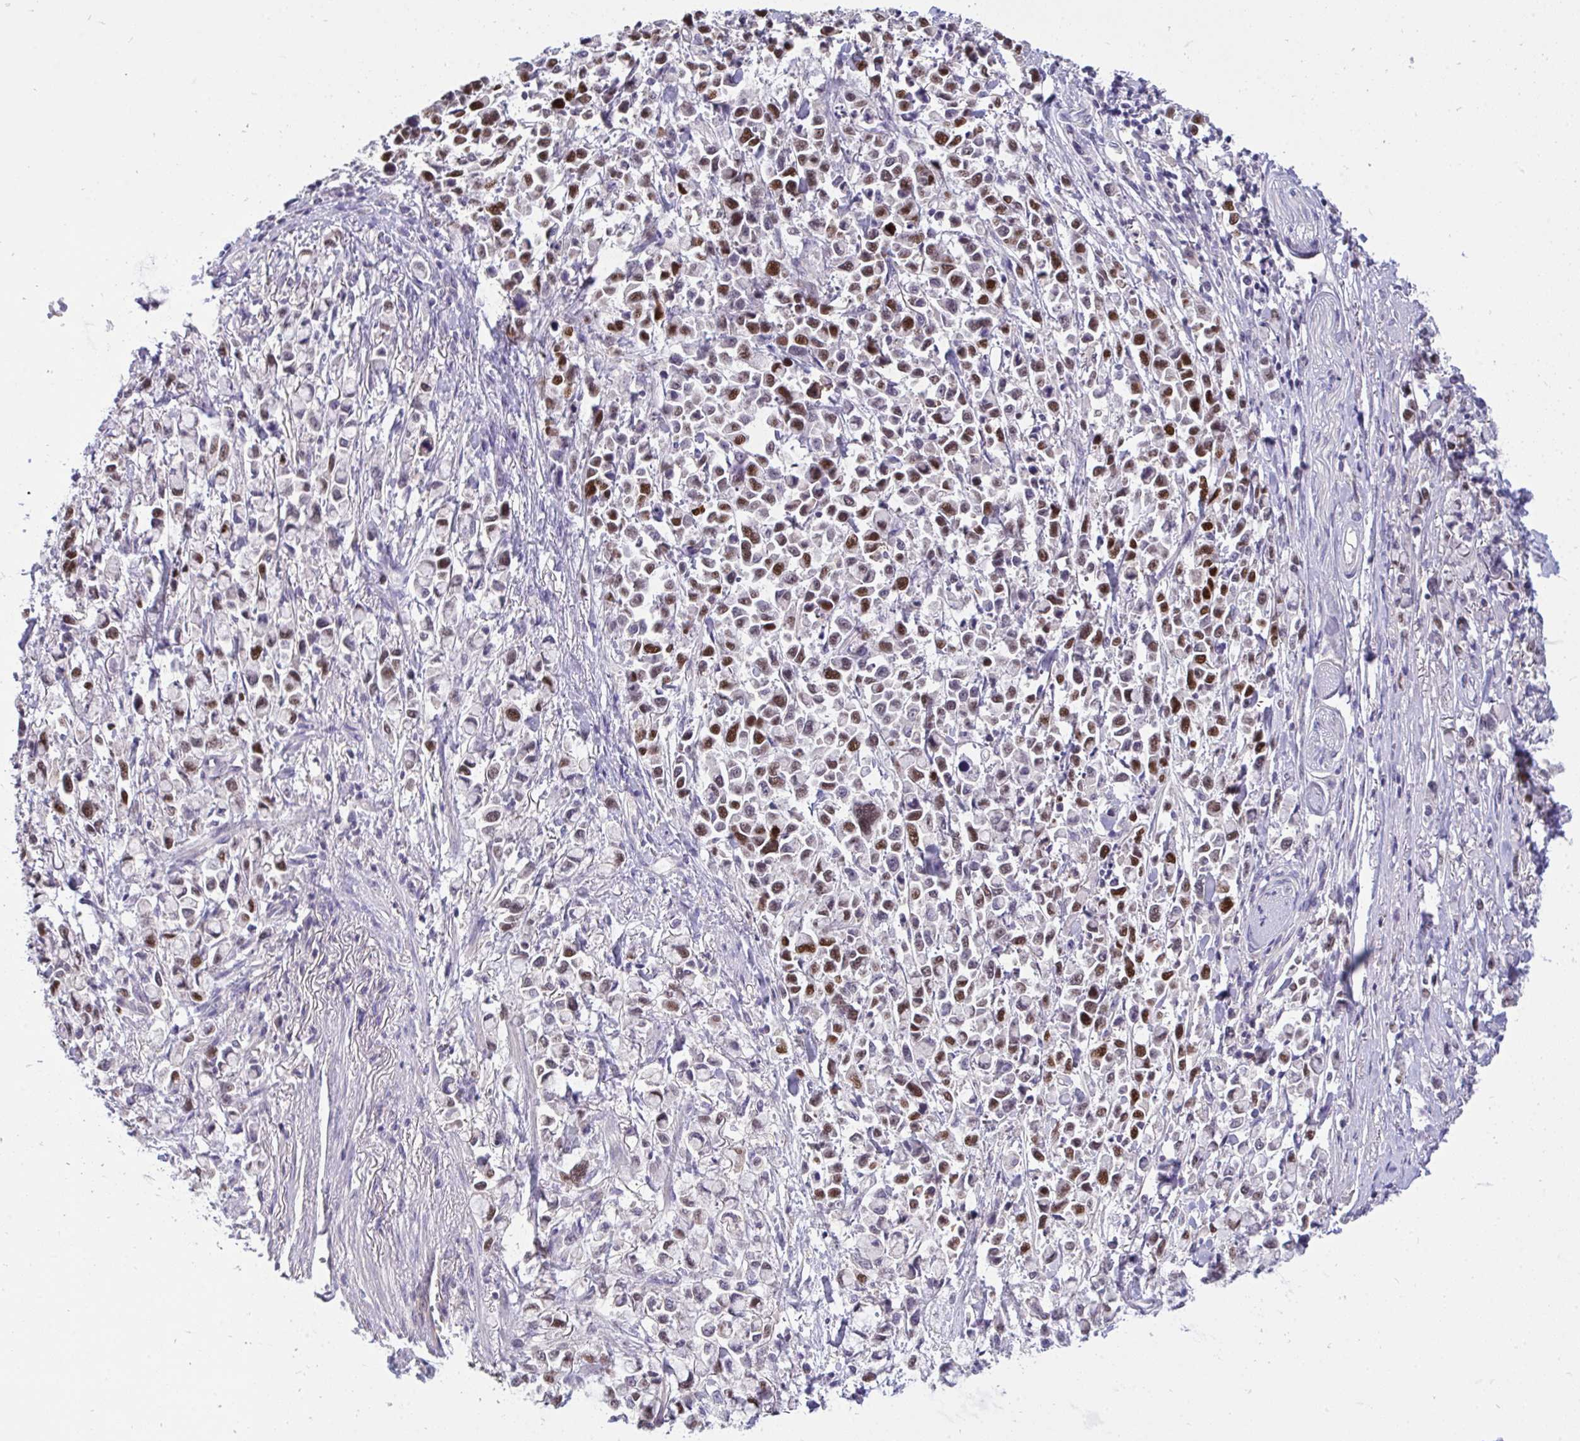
{"staining": {"intensity": "strong", "quantity": "25%-75%", "location": "nuclear"}, "tissue": "stomach cancer", "cell_type": "Tumor cells", "image_type": "cancer", "snomed": [{"axis": "morphology", "description": "Adenocarcinoma, NOS"}, {"axis": "topography", "description": "Stomach"}], "caption": "Immunohistochemical staining of adenocarcinoma (stomach) demonstrates strong nuclear protein expression in about 25%-75% of tumor cells.", "gene": "C19orf54", "patient": {"sex": "female", "age": 81}}